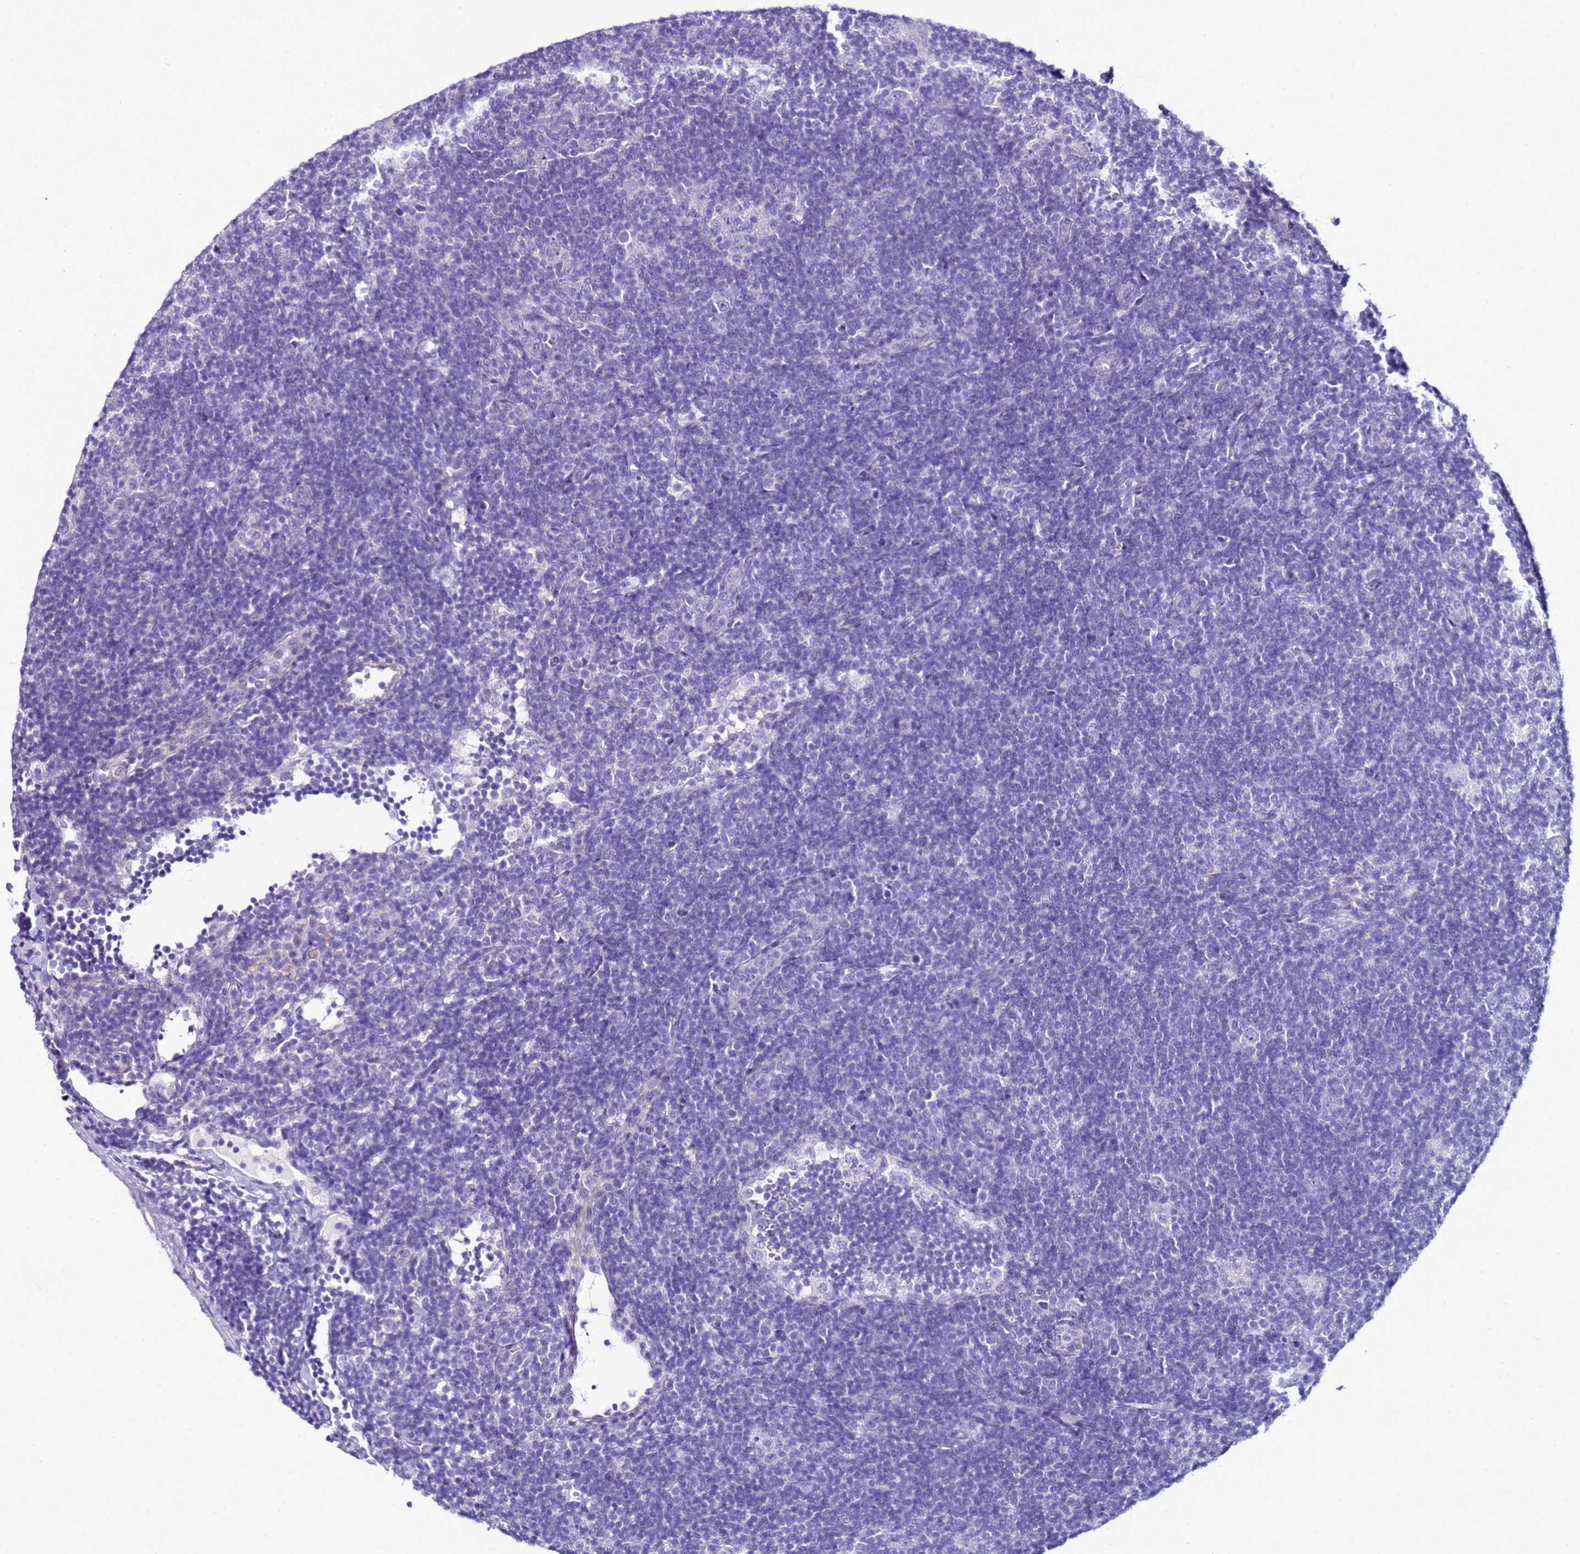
{"staining": {"intensity": "negative", "quantity": "none", "location": "none"}, "tissue": "lymphoma", "cell_type": "Tumor cells", "image_type": "cancer", "snomed": [{"axis": "morphology", "description": "Hodgkin's disease, NOS"}, {"axis": "topography", "description": "Lymph node"}], "caption": "The image reveals no staining of tumor cells in lymphoma. (Immunohistochemistry, brightfield microscopy, high magnification).", "gene": "FAM166B", "patient": {"sex": "female", "age": 57}}